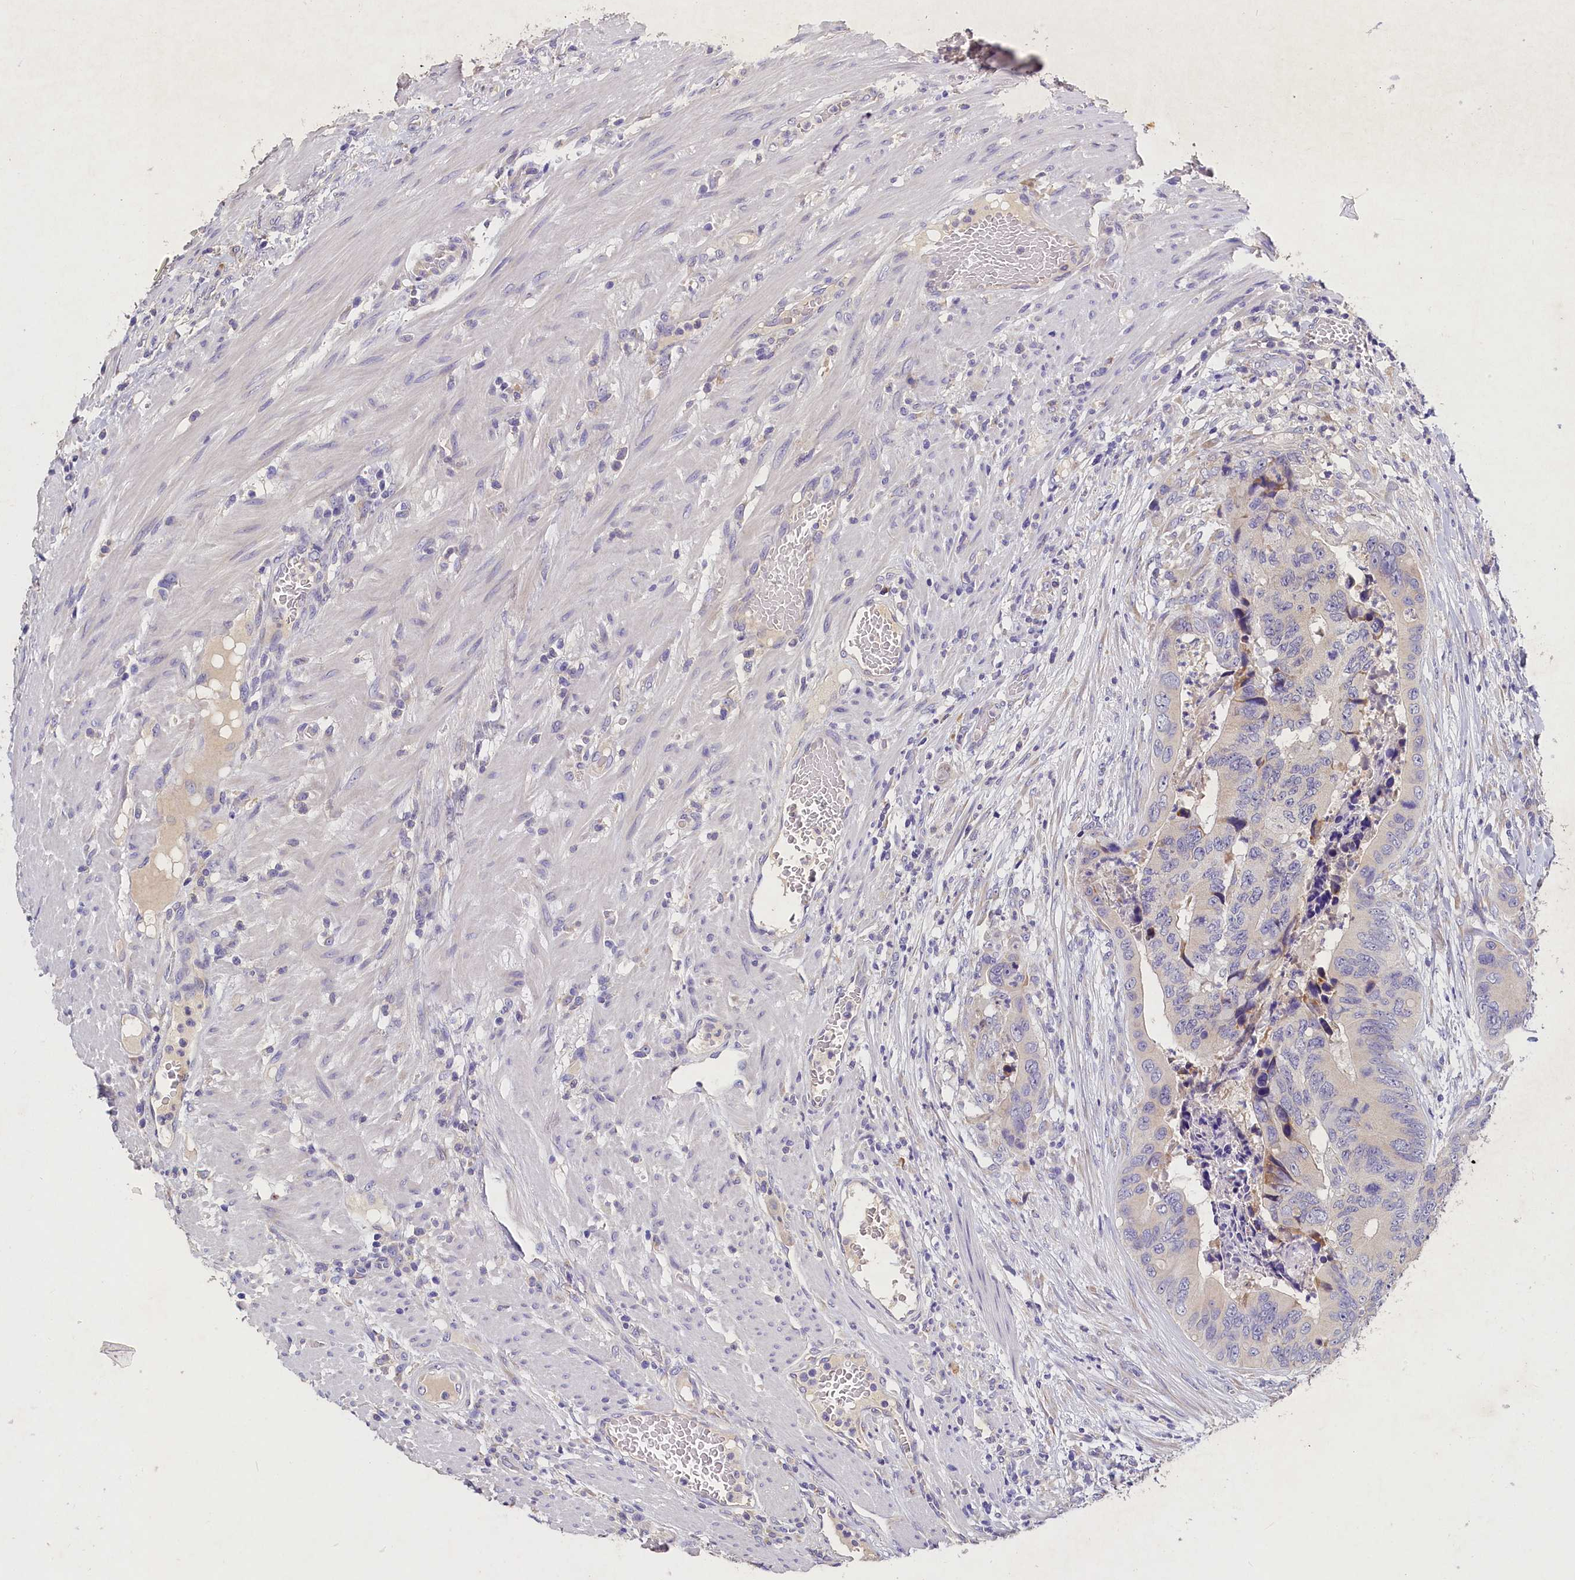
{"staining": {"intensity": "weak", "quantity": "<25%", "location": "cytoplasmic/membranous"}, "tissue": "colorectal cancer", "cell_type": "Tumor cells", "image_type": "cancer", "snomed": [{"axis": "morphology", "description": "Adenocarcinoma, NOS"}, {"axis": "topography", "description": "Colon"}], "caption": "High power microscopy micrograph of an immunohistochemistry image of adenocarcinoma (colorectal), revealing no significant staining in tumor cells. (DAB (3,3'-diaminobenzidine) immunohistochemistry with hematoxylin counter stain).", "gene": "ST7L", "patient": {"sex": "male", "age": 84}}